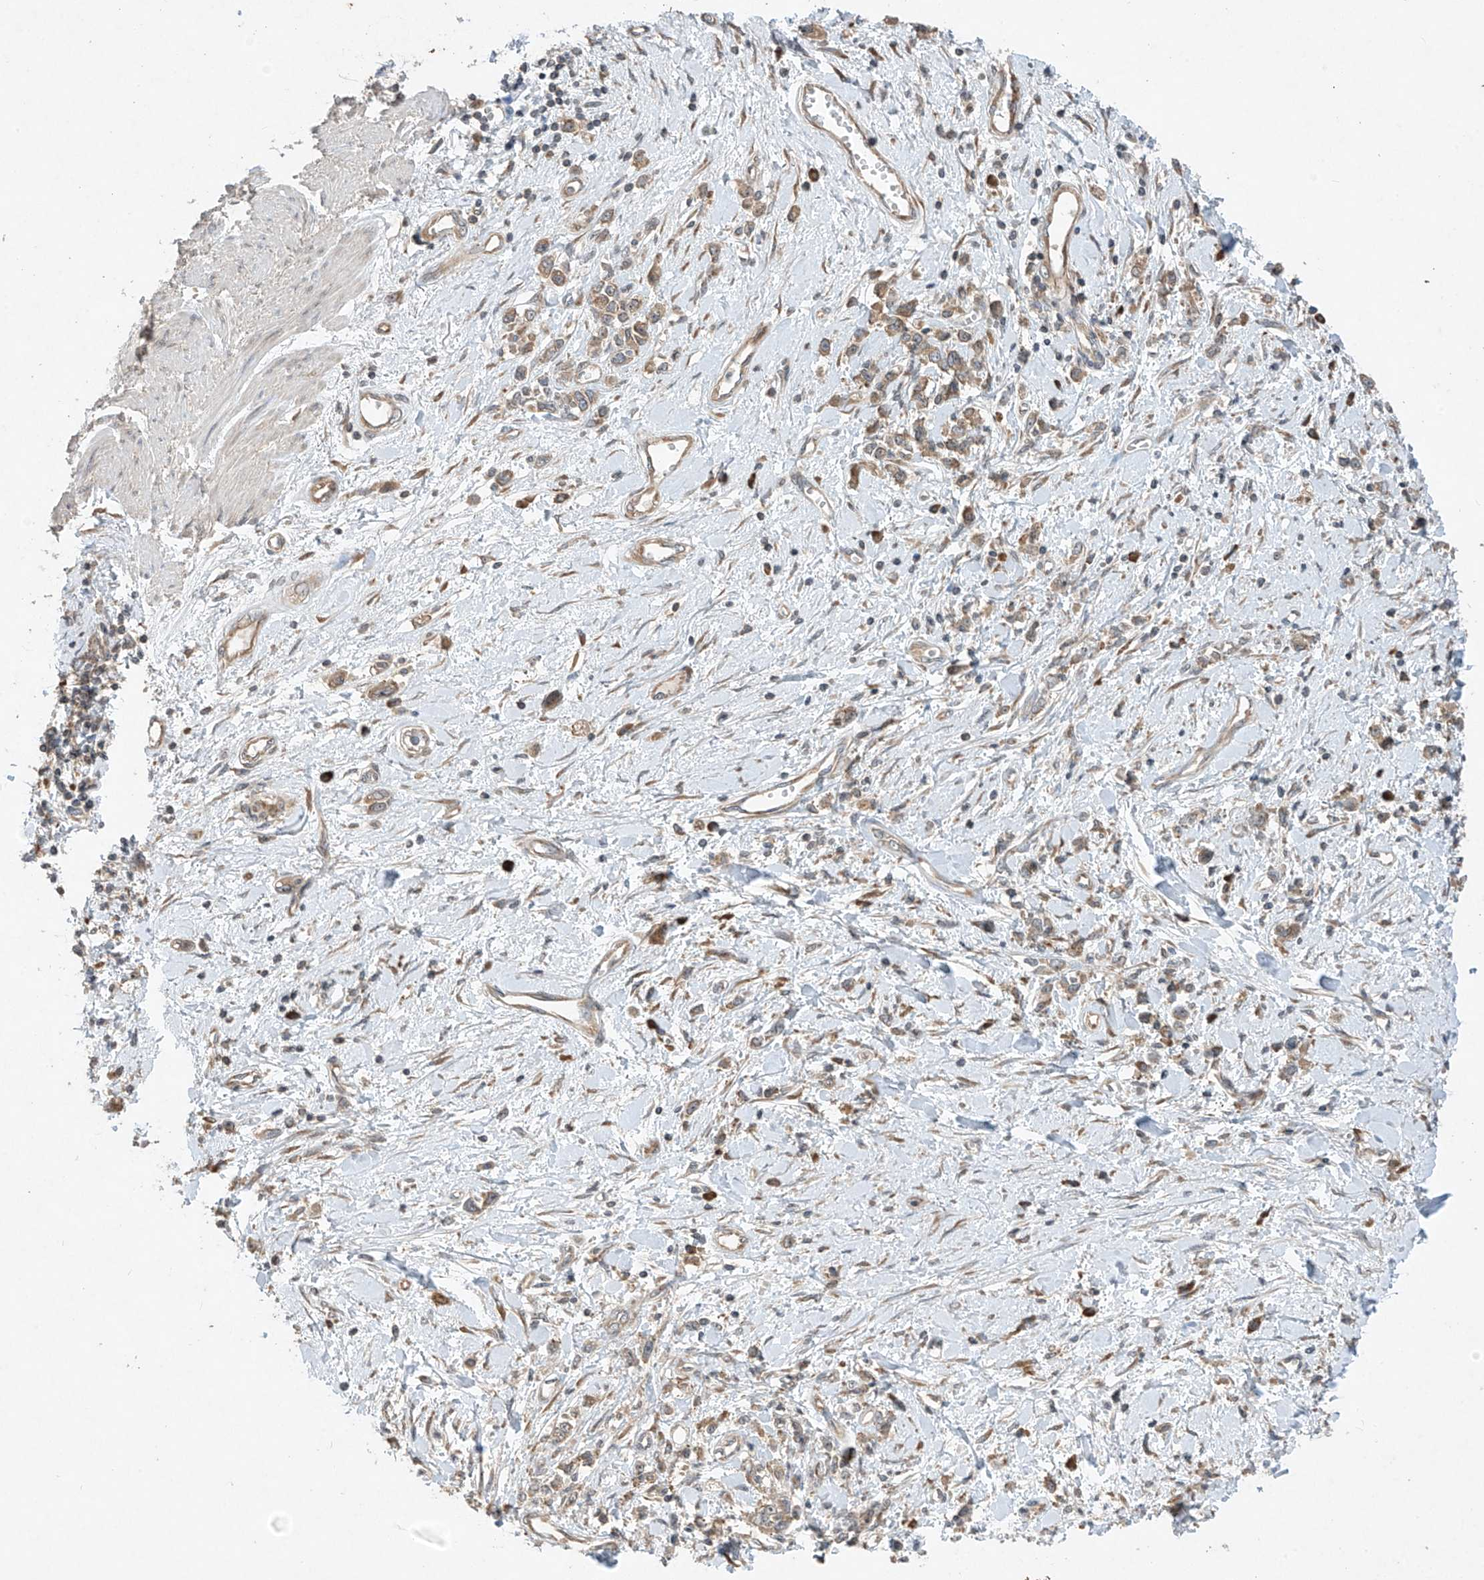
{"staining": {"intensity": "weak", "quantity": "25%-75%", "location": "cytoplasmic/membranous"}, "tissue": "stomach cancer", "cell_type": "Tumor cells", "image_type": "cancer", "snomed": [{"axis": "morphology", "description": "Adenocarcinoma, NOS"}, {"axis": "topography", "description": "Stomach"}], "caption": "A brown stain shows weak cytoplasmic/membranous expression of a protein in human stomach cancer (adenocarcinoma) tumor cells.", "gene": "RPL34", "patient": {"sex": "female", "age": 76}}